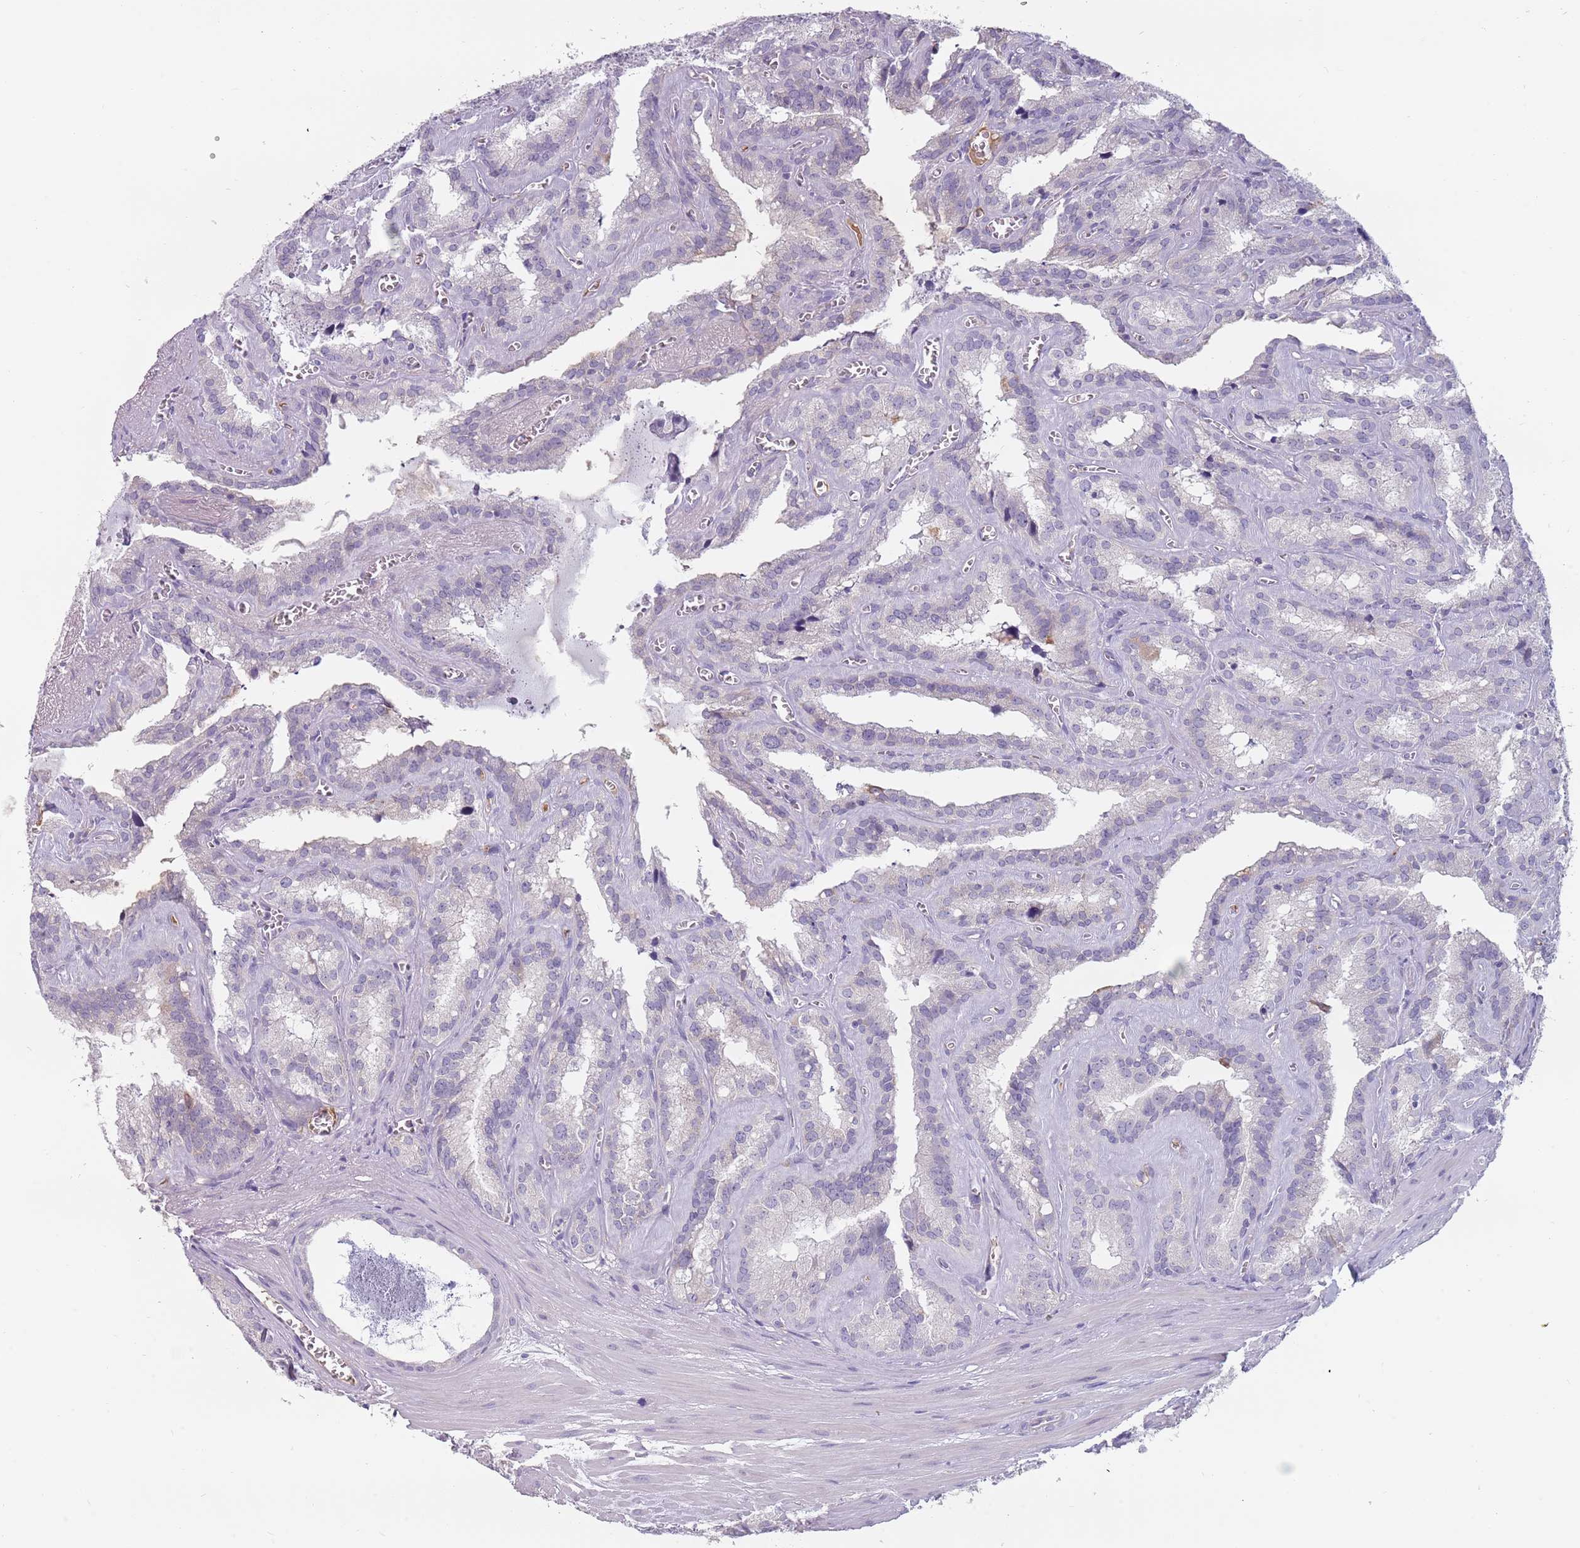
{"staining": {"intensity": "negative", "quantity": "none", "location": "none"}, "tissue": "seminal vesicle", "cell_type": "Glandular cells", "image_type": "normal", "snomed": [{"axis": "morphology", "description": "Normal tissue, NOS"}, {"axis": "topography", "description": "Prostate"}, {"axis": "topography", "description": "Seminal veicle"}], "caption": "DAB (3,3'-diaminobenzidine) immunohistochemical staining of normal seminal vesicle shows no significant expression in glandular cells. The staining was performed using DAB (3,3'-diaminobenzidine) to visualize the protein expression in brown, while the nuclei were stained in blue with hematoxylin (Magnification: 20x).", "gene": "DDX4", "patient": {"sex": "male", "age": 59}}